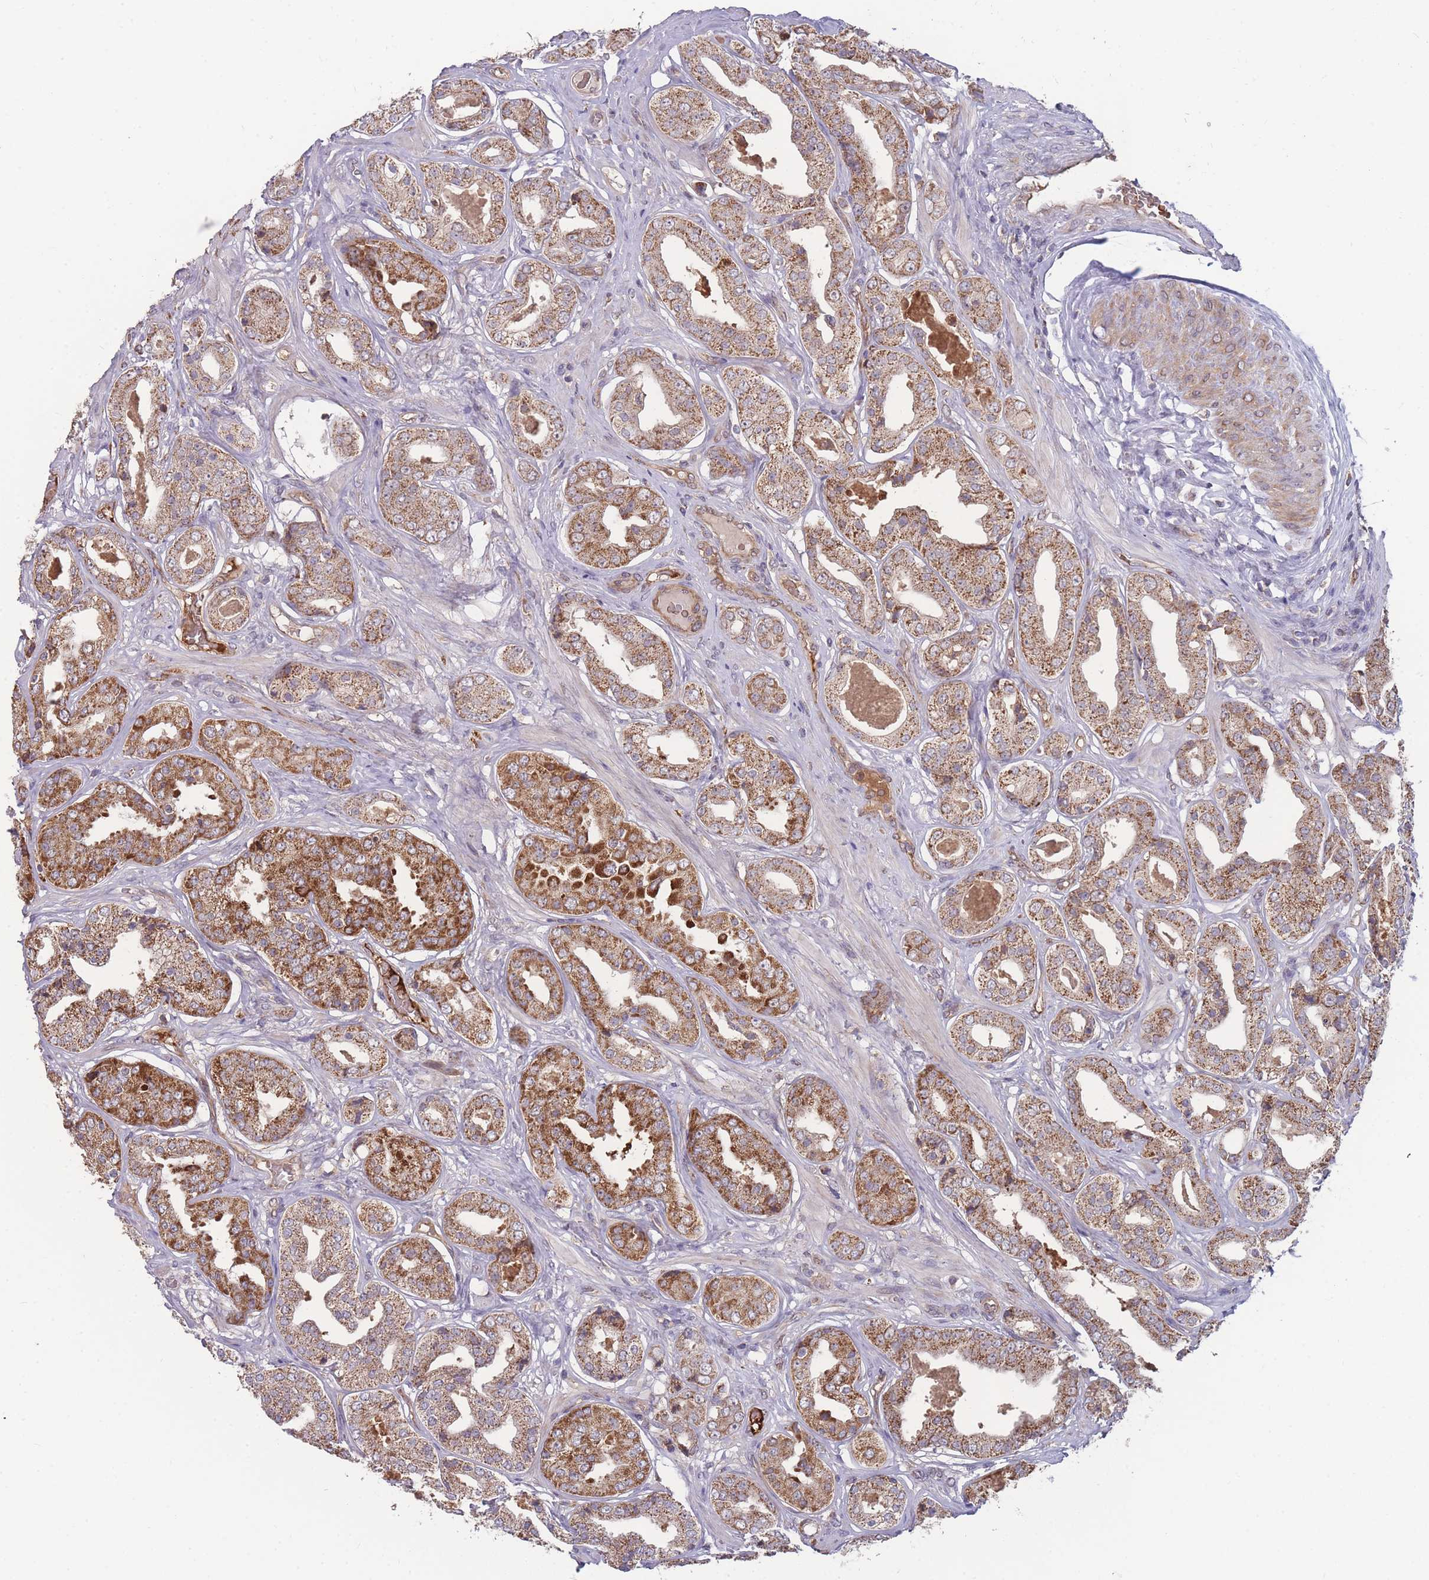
{"staining": {"intensity": "moderate", "quantity": ">75%", "location": "cytoplasmic/membranous"}, "tissue": "prostate cancer", "cell_type": "Tumor cells", "image_type": "cancer", "snomed": [{"axis": "morphology", "description": "Adenocarcinoma, High grade"}, {"axis": "topography", "description": "Prostate"}], "caption": "Prostate cancer (high-grade adenocarcinoma) tissue displays moderate cytoplasmic/membranous positivity in approximately >75% of tumor cells, visualized by immunohistochemistry. Nuclei are stained in blue.", "gene": "SLC35B4", "patient": {"sex": "male", "age": 63}}